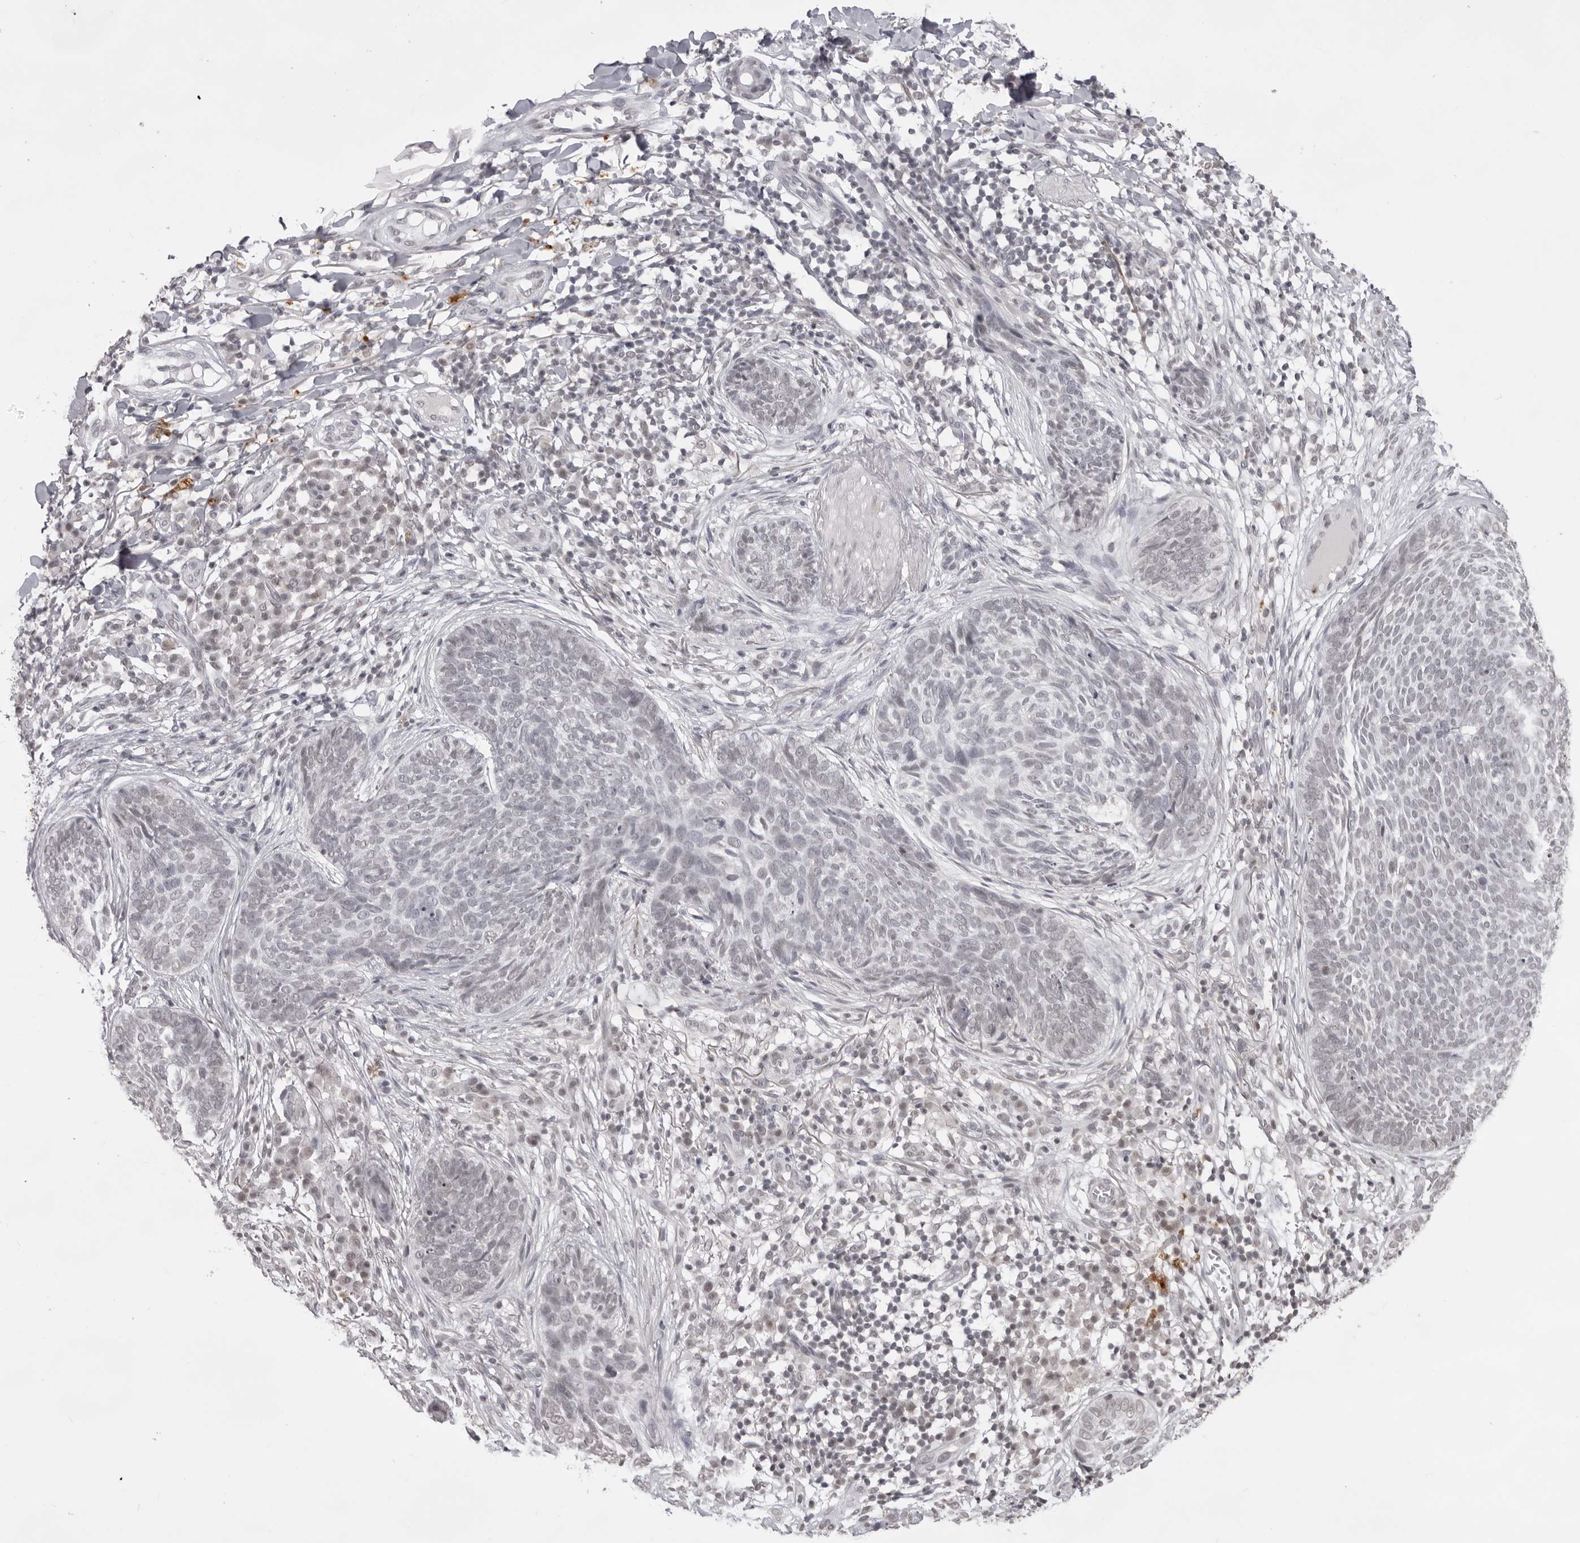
{"staining": {"intensity": "negative", "quantity": "none", "location": "none"}, "tissue": "skin cancer", "cell_type": "Tumor cells", "image_type": "cancer", "snomed": [{"axis": "morphology", "description": "Basal cell carcinoma"}, {"axis": "topography", "description": "Skin"}], "caption": "This is an immunohistochemistry (IHC) micrograph of human skin cancer (basal cell carcinoma). There is no expression in tumor cells.", "gene": "NTM", "patient": {"sex": "female", "age": 64}}